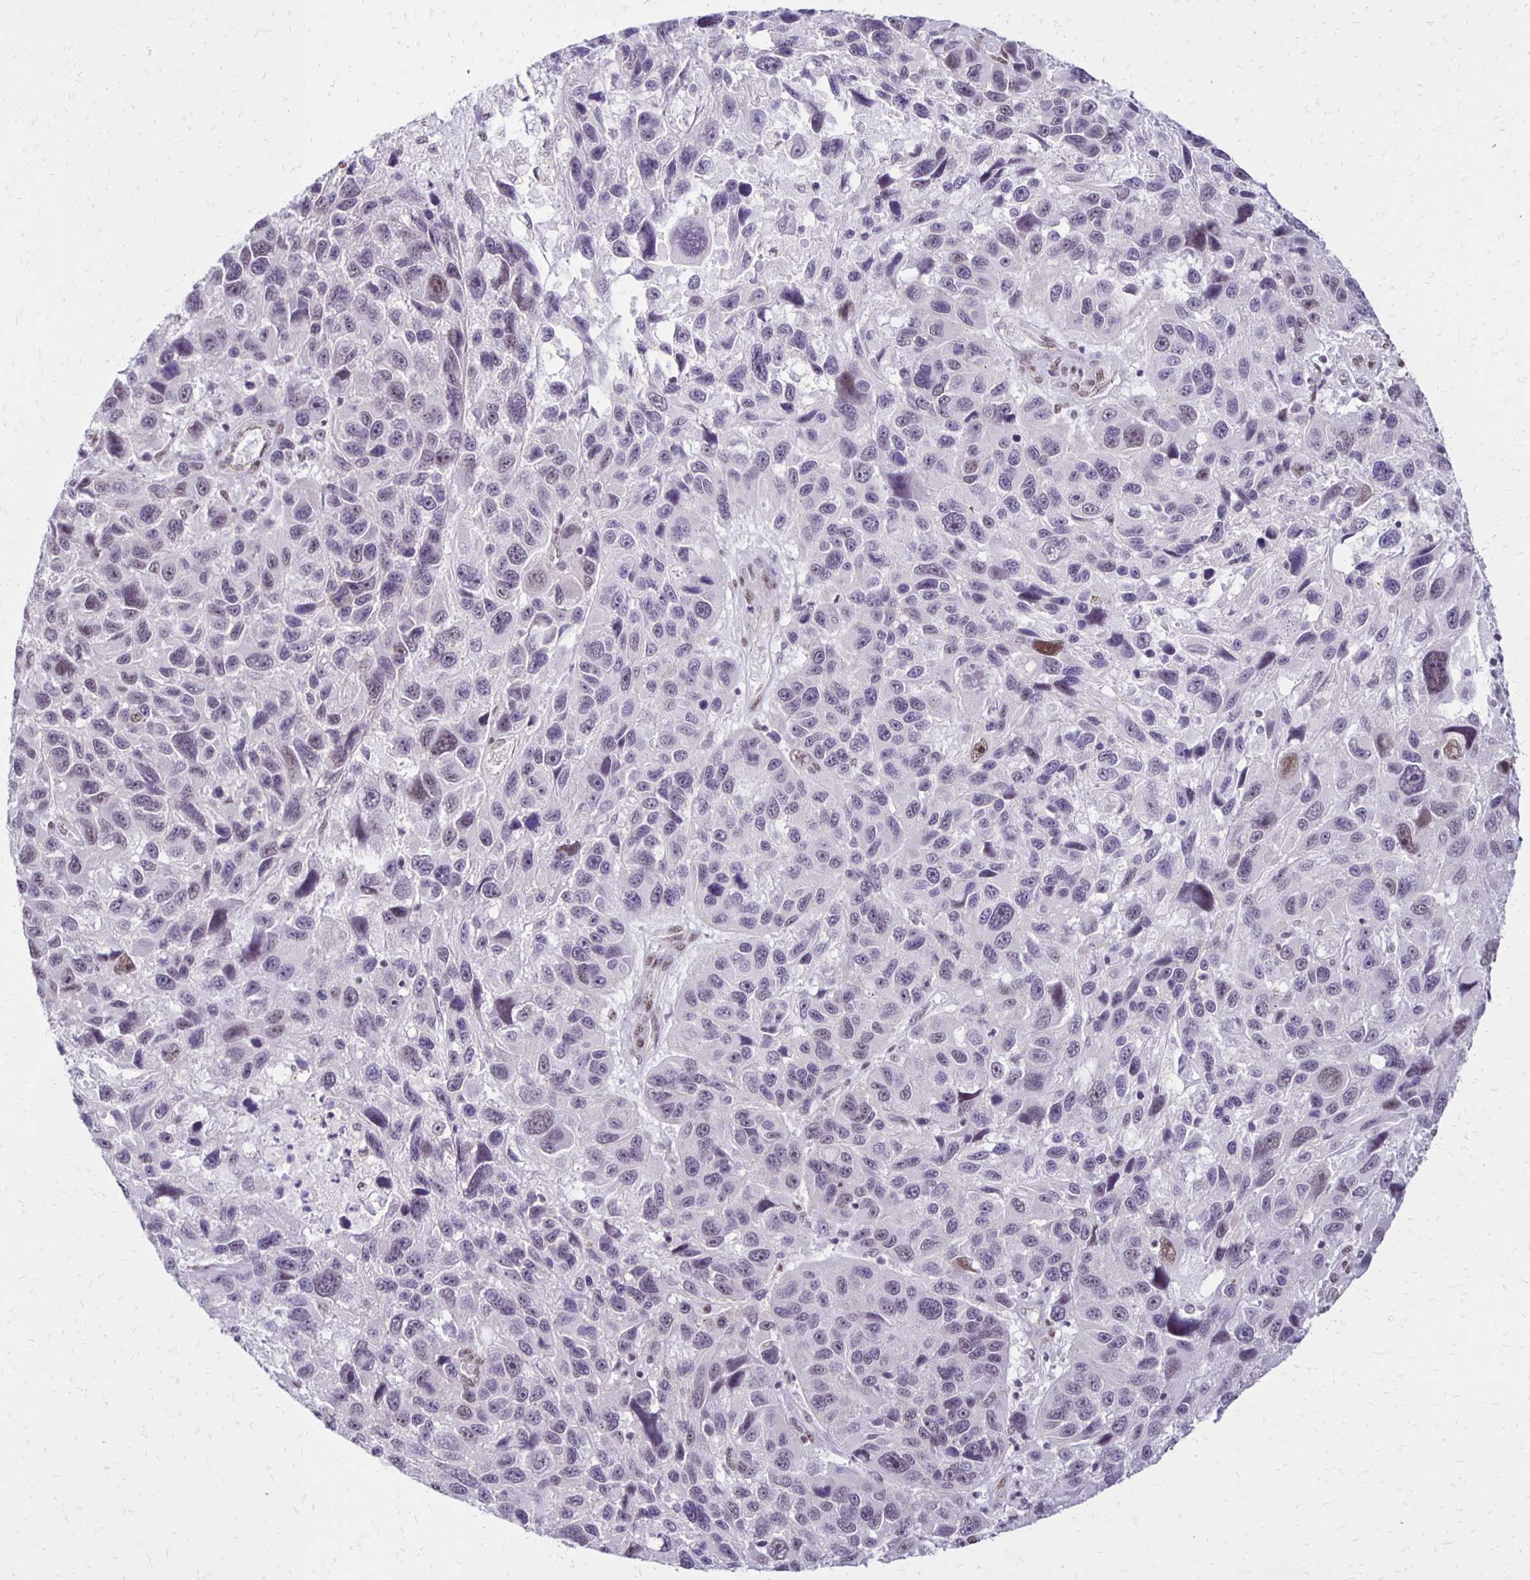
{"staining": {"intensity": "moderate", "quantity": "<25%", "location": "nuclear"}, "tissue": "melanoma", "cell_type": "Tumor cells", "image_type": "cancer", "snomed": [{"axis": "morphology", "description": "Malignant melanoma, NOS"}, {"axis": "topography", "description": "Skin"}], "caption": "Tumor cells display low levels of moderate nuclear staining in approximately <25% of cells in malignant melanoma.", "gene": "DDB2", "patient": {"sex": "male", "age": 53}}